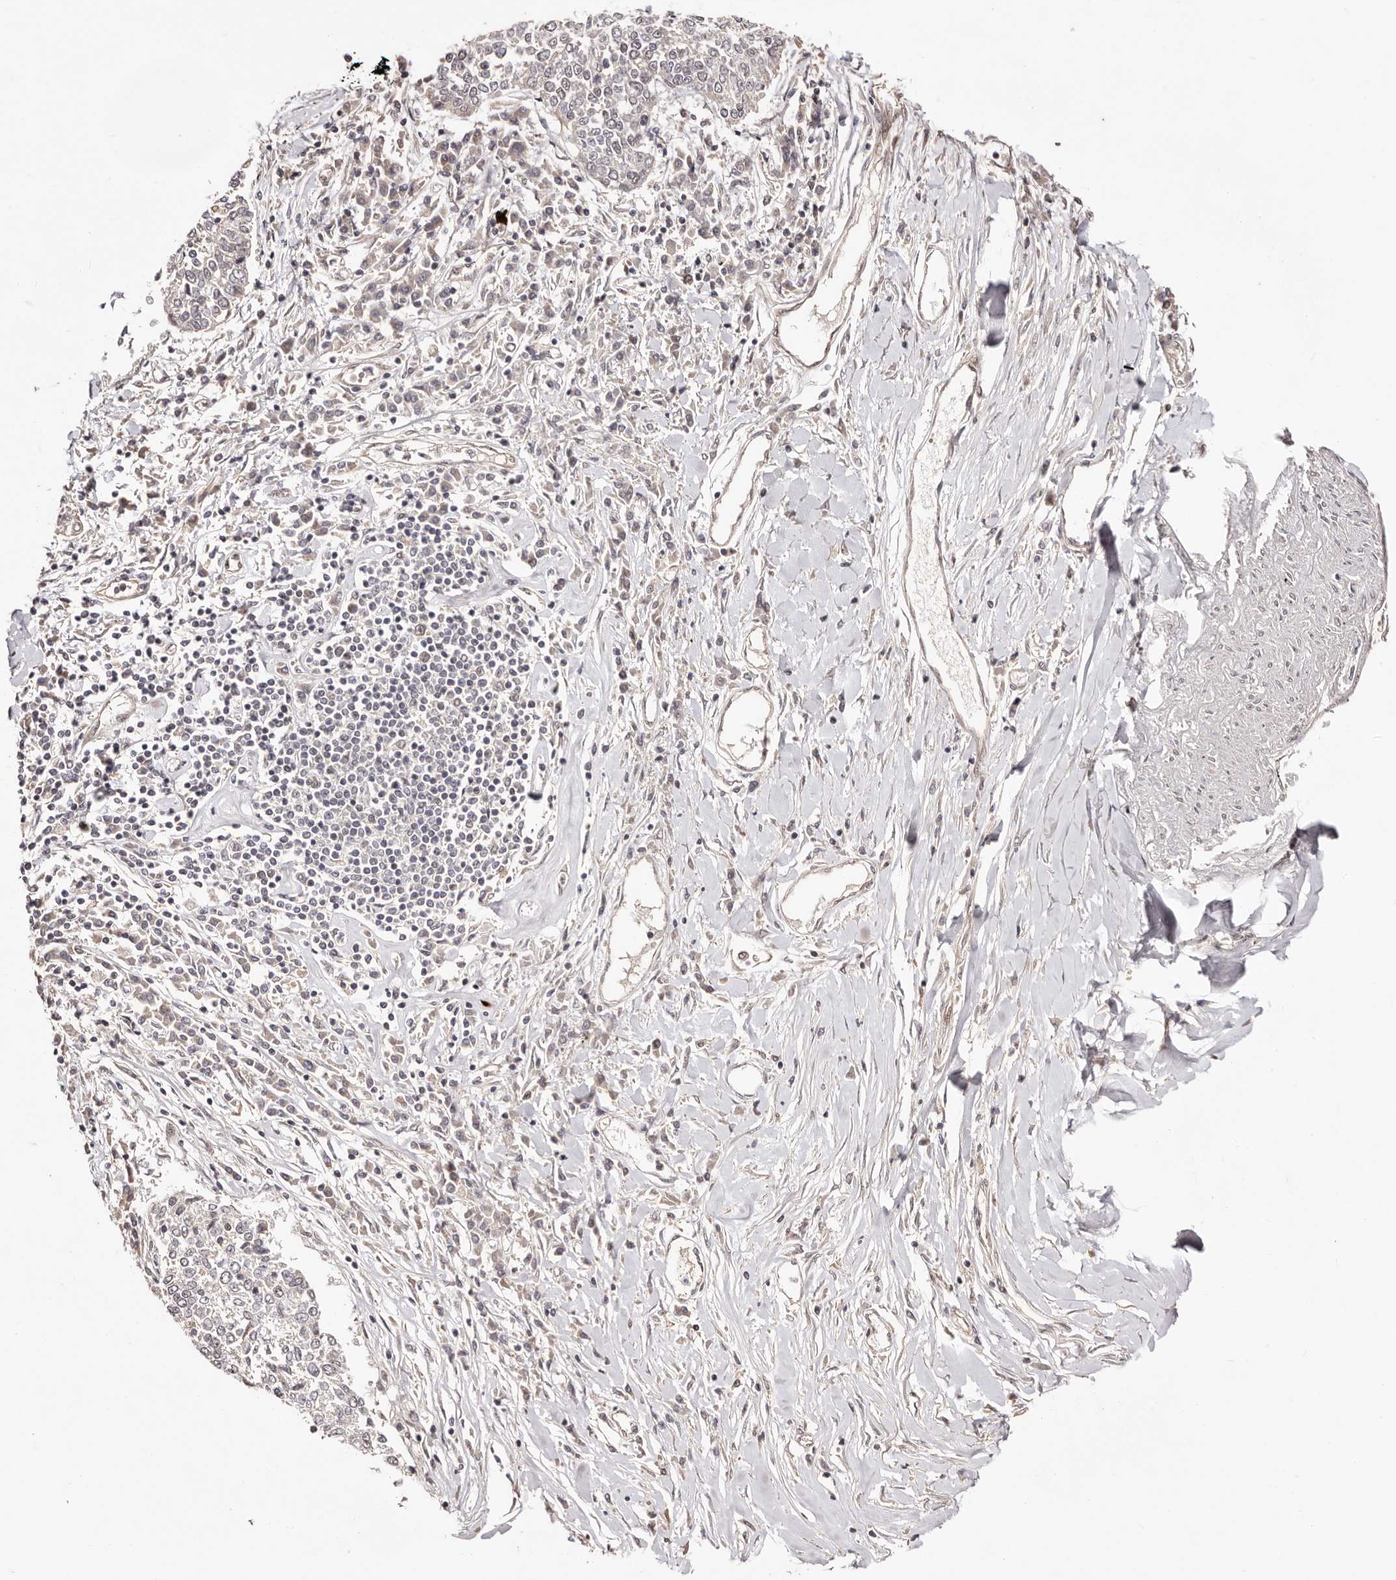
{"staining": {"intensity": "negative", "quantity": "none", "location": "none"}, "tissue": "lung cancer", "cell_type": "Tumor cells", "image_type": "cancer", "snomed": [{"axis": "morphology", "description": "Normal tissue, NOS"}, {"axis": "morphology", "description": "Squamous cell carcinoma, NOS"}, {"axis": "topography", "description": "Cartilage tissue"}, {"axis": "topography", "description": "Bronchus"}, {"axis": "topography", "description": "Lung"}, {"axis": "topography", "description": "Peripheral nerve tissue"}], "caption": "Tumor cells are negative for brown protein staining in squamous cell carcinoma (lung). (Brightfield microscopy of DAB (3,3'-diaminobenzidine) immunohistochemistry at high magnification).", "gene": "EGR3", "patient": {"sex": "female", "age": 49}}